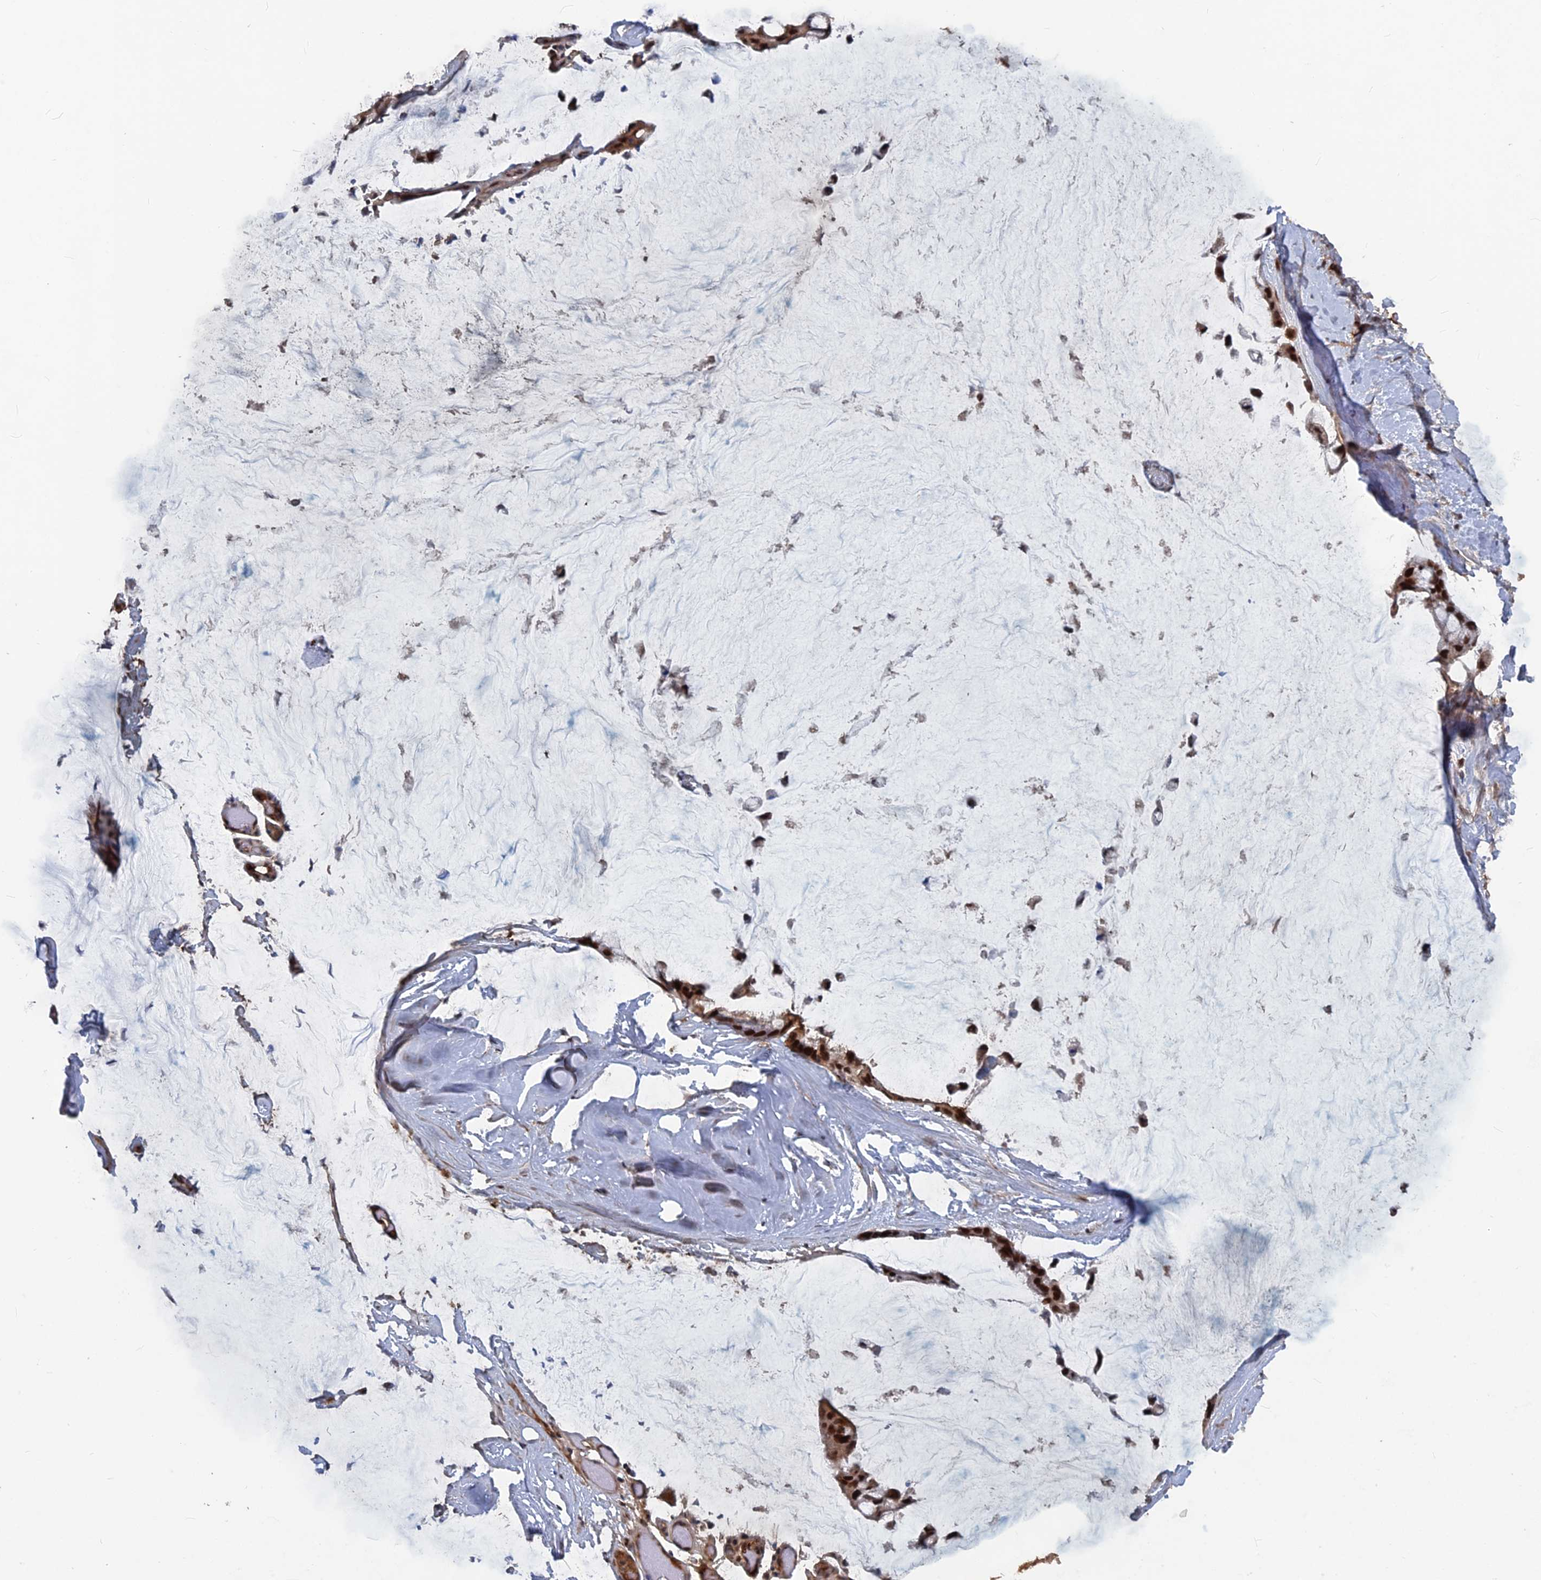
{"staining": {"intensity": "strong", "quantity": ">75%", "location": "nuclear"}, "tissue": "ovarian cancer", "cell_type": "Tumor cells", "image_type": "cancer", "snomed": [{"axis": "morphology", "description": "Cystadenocarcinoma, mucinous, NOS"}, {"axis": "topography", "description": "Ovary"}], "caption": "Ovarian cancer stained with IHC displays strong nuclear positivity in approximately >75% of tumor cells. The staining was performed using DAB (3,3'-diaminobenzidine), with brown indicating positive protein expression. Nuclei are stained blue with hematoxylin.", "gene": "SH3D21", "patient": {"sex": "female", "age": 39}}